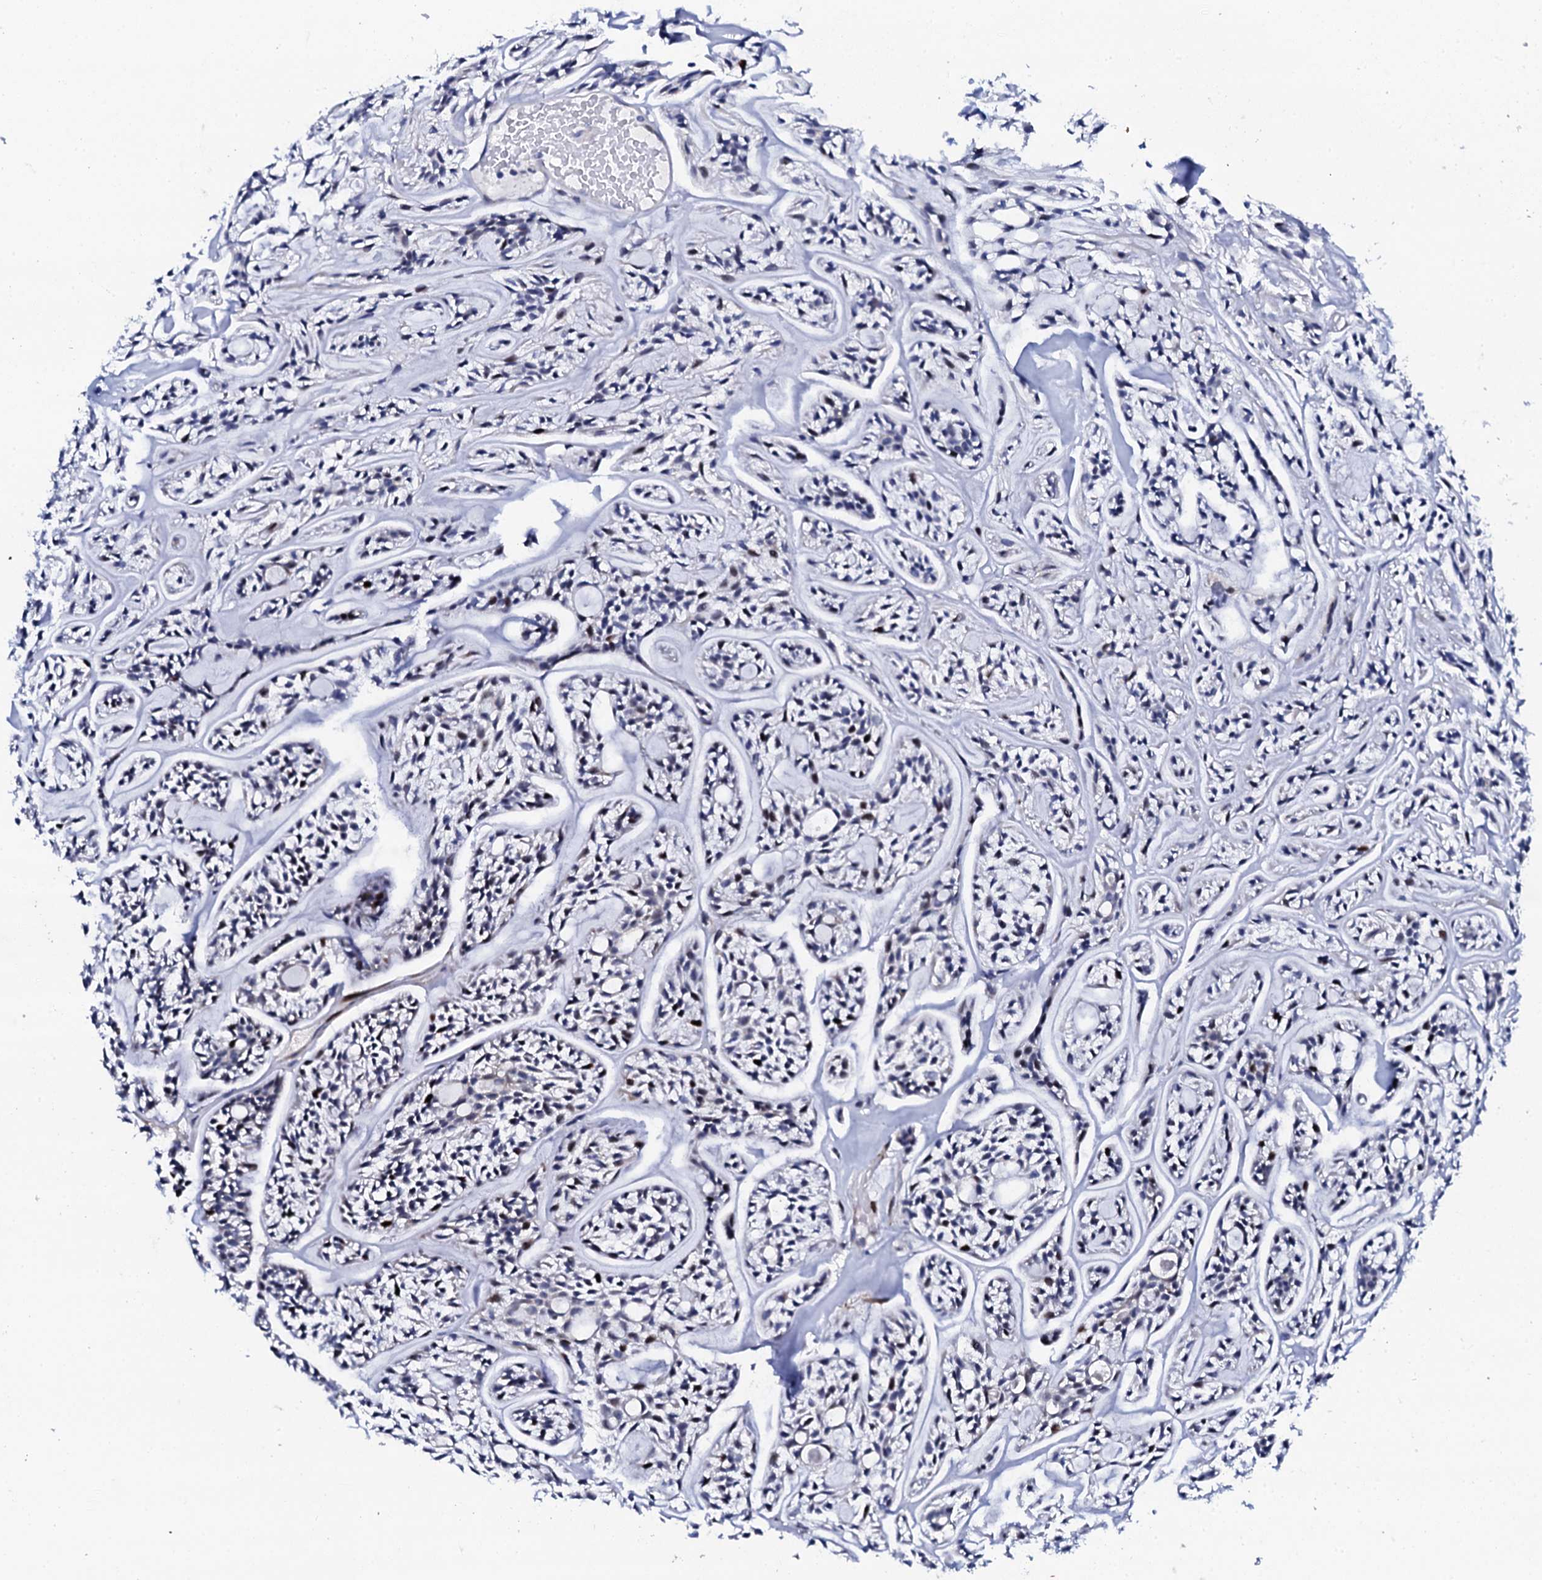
{"staining": {"intensity": "moderate", "quantity": "<25%", "location": "nuclear"}, "tissue": "head and neck cancer", "cell_type": "Tumor cells", "image_type": "cancer", "snomed": [{"axis": "morphology", "description": "Adenocarcinoma, NOS"}, {"axis": "topography", "description": "Salivary gland"}, {"axis": "topography", "description": "Head-Neck"}], "caption": "Protein staining shows moderate nuclear staining in about <25% of tumor cells in head and neck adenocarcinoma.", "gene": "NUDT13", "patient": {"sex": "male", "age": 55}}